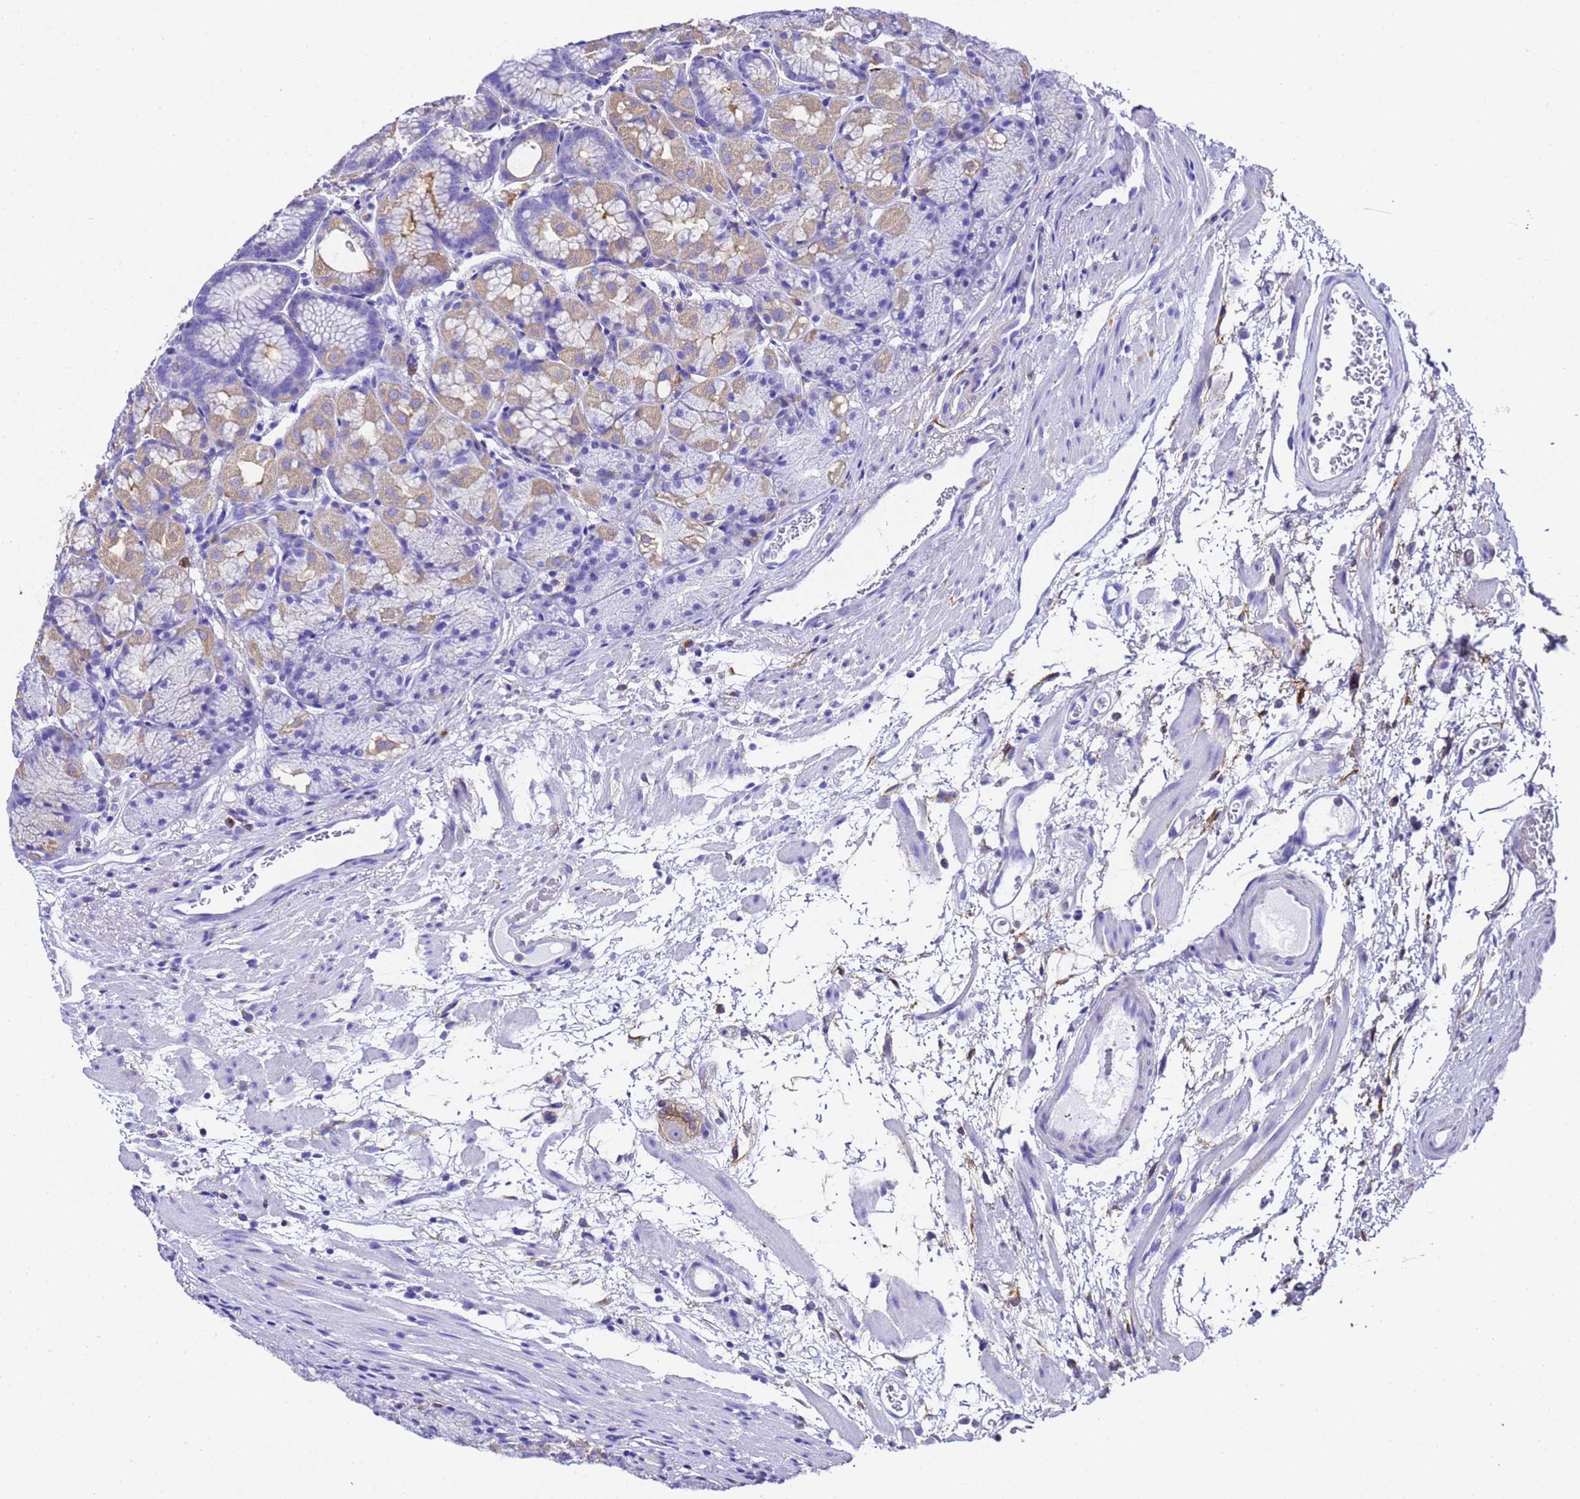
{"staining": {"intensity": "moderate", "quantity": "<25%", "location": "cytoplasmic/membranous"}, "tissue": "stomach", "cell_type": "Glandular cells", "image_type": "normal", "snomed": [{"axis": "morphology", "description": "Normal tissue, NOS"}, {"axis": "topography", "description": "Stomach"}], "caption": "Stomach stained with DAB immunohistochemistry exhibits low levels of moderate cytoplasmic/membranous expression in about <25% of glandular cells.", "gene": "FTL", "patient": {"sex": "male", "age": 63}}